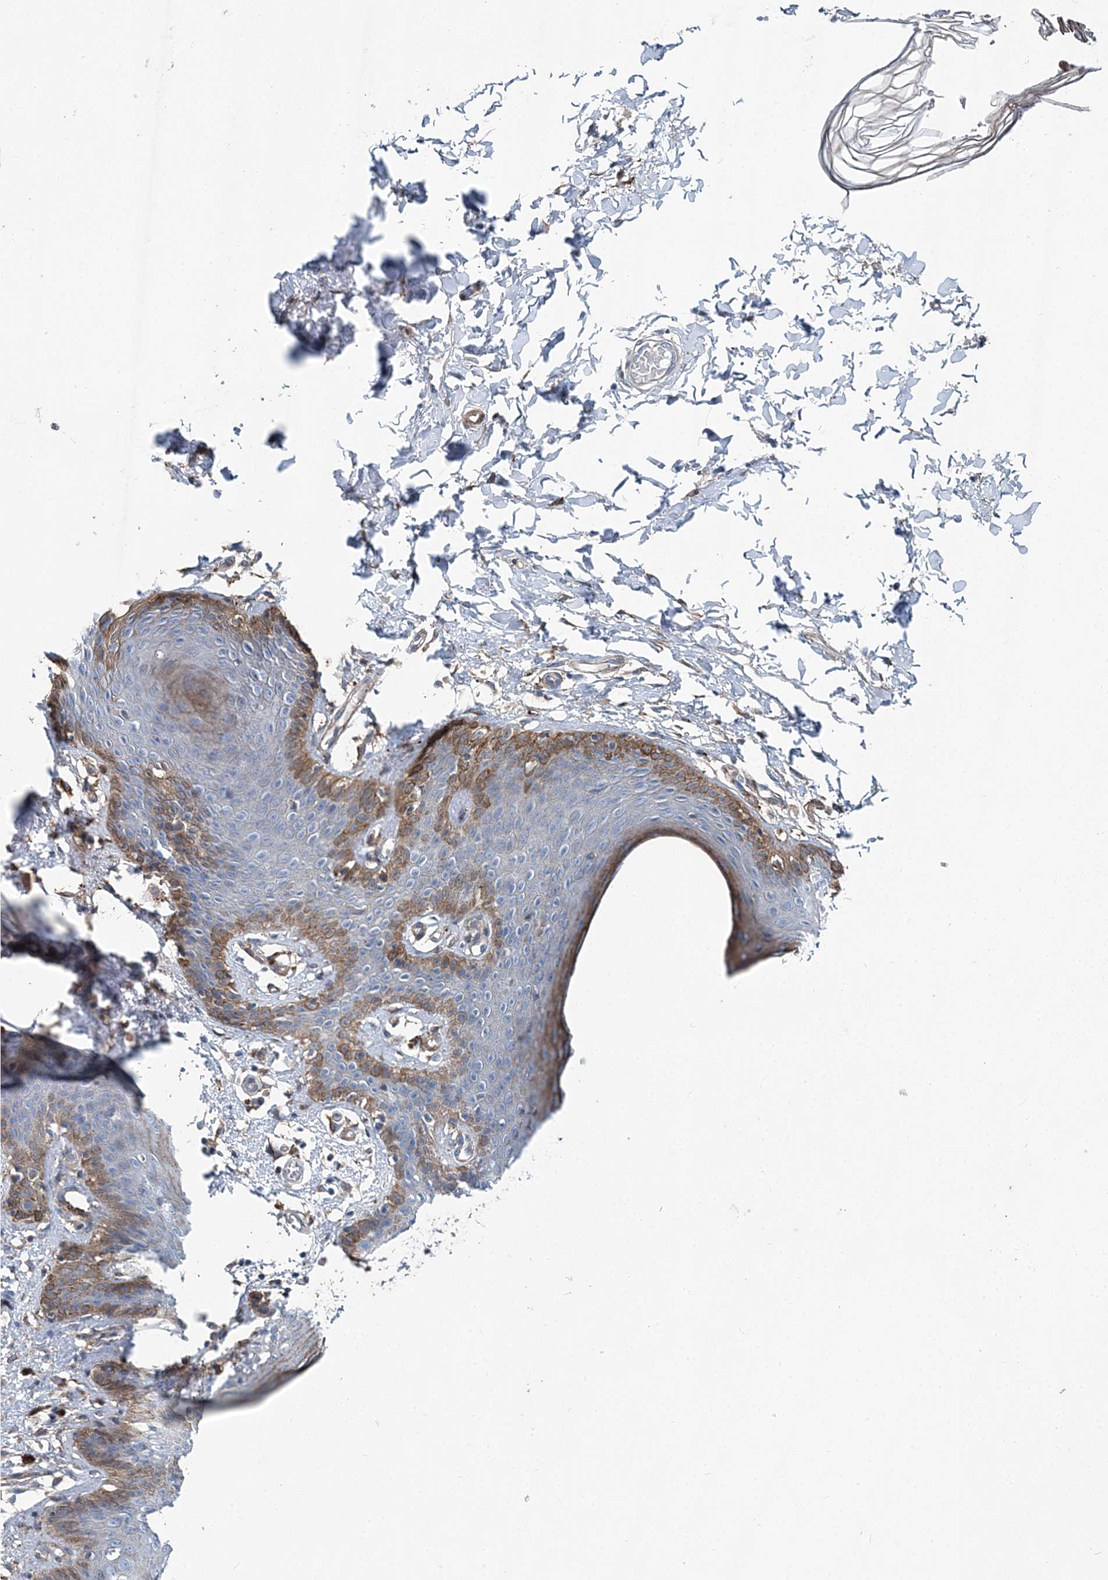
{"staining": {"intensity": "moderate", "quantity": "25%-75%", "location": "cytoplasmic/membranous"}, "tissue": "skin", "cell_type": "Epidermal cells", "image_type": "normal", "snomed": [{"axis": "morphology", "description": "Normal tissue, NOS"}, {"axis": "topography", "description": "Vulva"}], "caption": "Brown immunohistochemical staining in unremarkable skin shows moderate cytoplasmic/membranous expression in about 25%-75% of epidermal cells.", "gene": "SPOPL", "patient": {"sex": "female", "age": 66}}